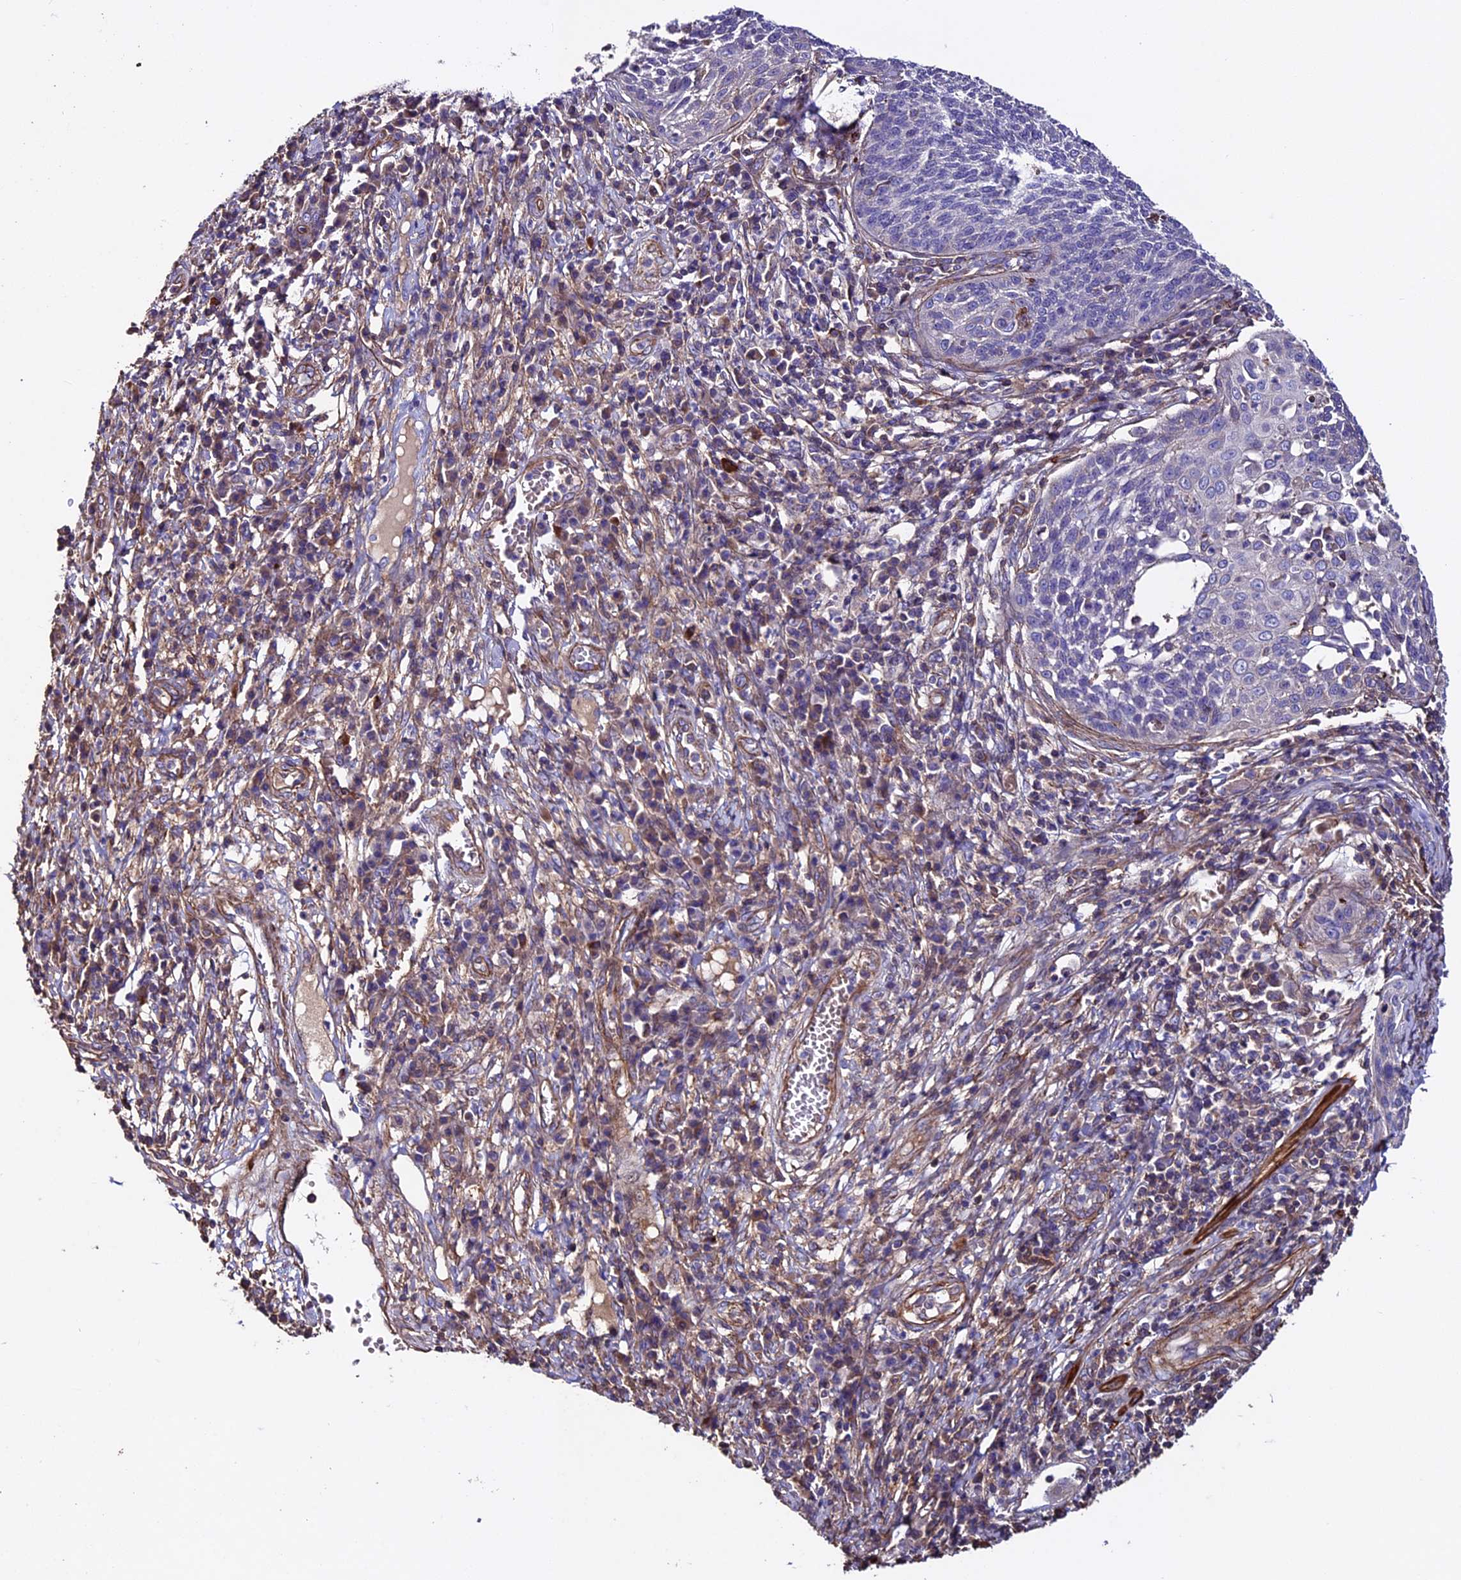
{"staining": {"intensity": "negative", "quantity": "none", "location": "none"}, "tissue": "cervical cancer", "cell_type": "Tumor cells", "image_type": "cancer", "snomed": [{"axis": "morphology", "description": "Squamous cell carcinoma, NOS"}, {"axis": "topography", "description": "Cervix"}], "caption": "Image shows no protein staining in tumor cells of cervical cancer (squamous cell carcinoma) tissue.", "gene": "EVA1B", "patient": {"sex": "female", "age": 34}}